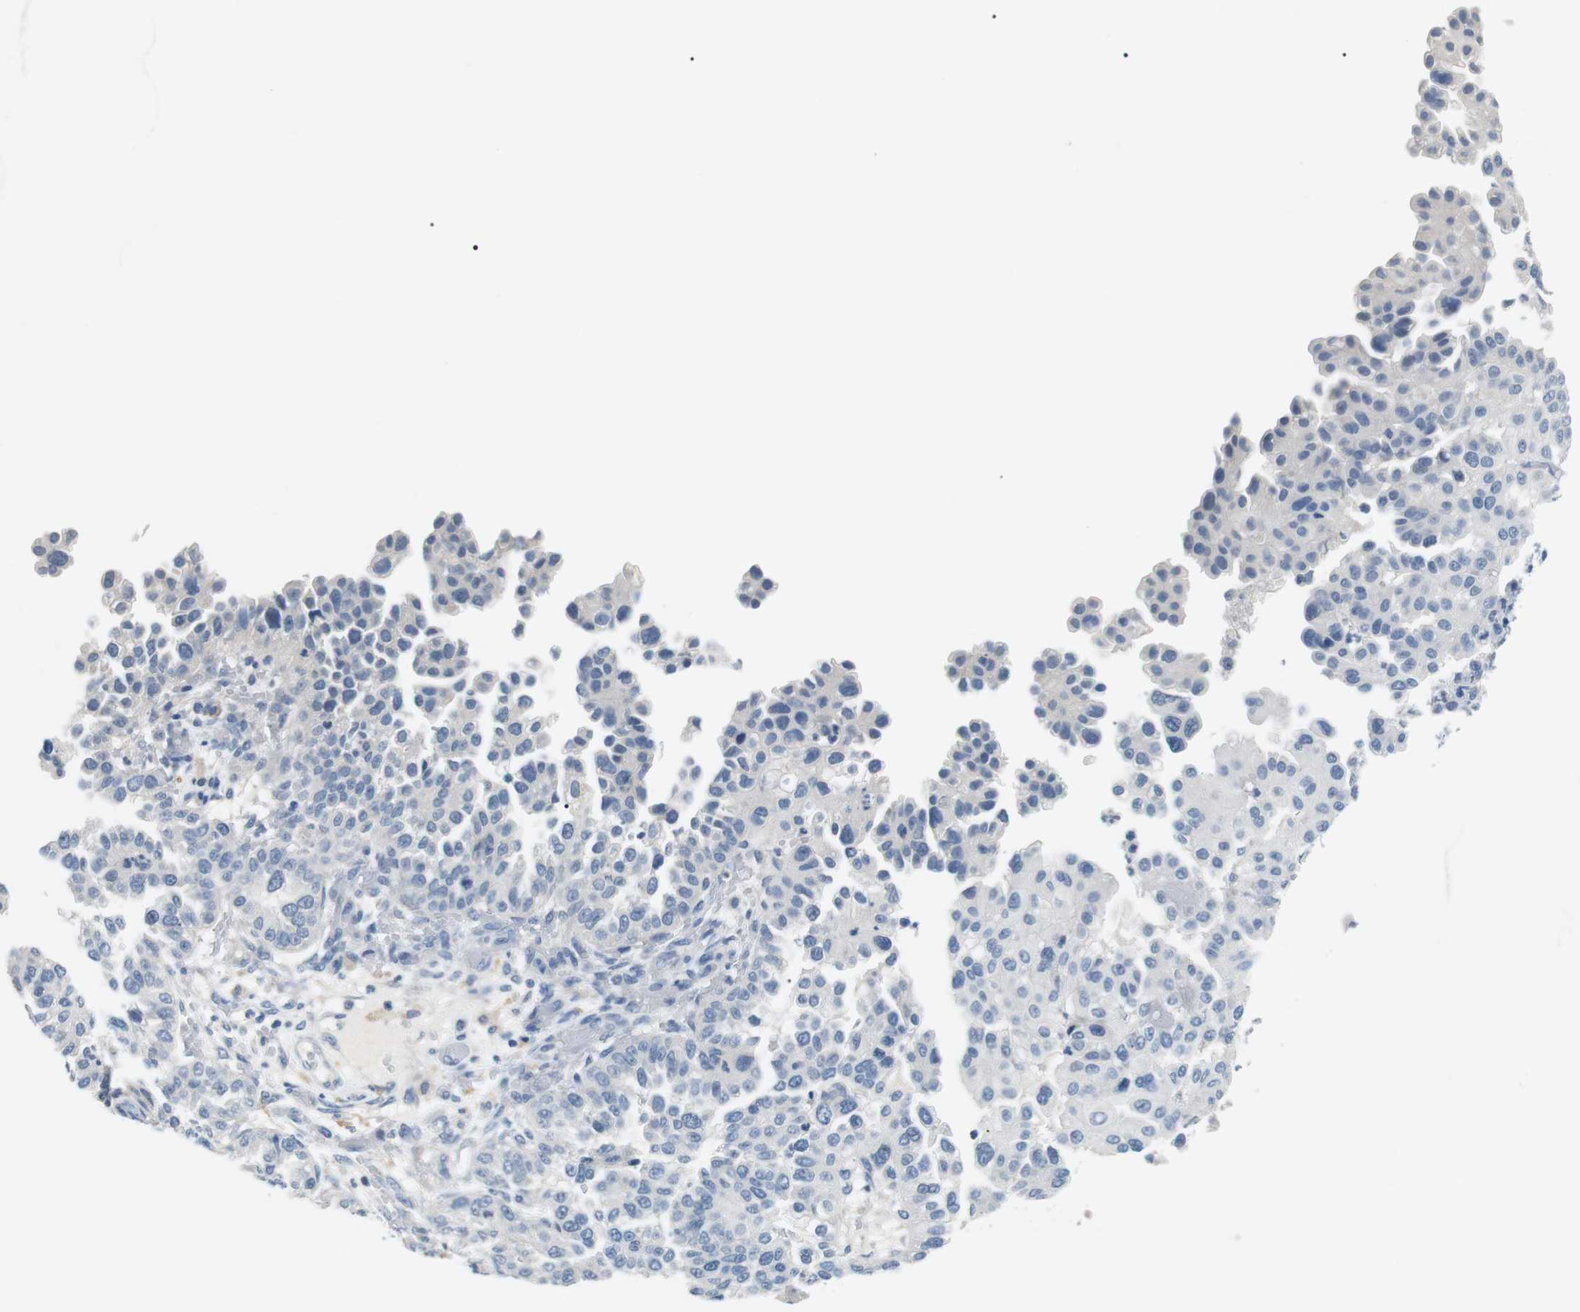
{"staining": {"intensity": "negative", "quantity": "none", "location": "none"}, "tissue": "endometrial cancer", "cell_type": "Tumor cells", "image_type": "cancer", "snomed": [{"axis": "morphology", "description": "Adenocarcinoma, NOS"}, {"axis": "topography", "description": "Endometrium"}], "caption": "Histopathology image shows no protein expression in tumor cells of adenocarcinoma (endometrial) tissue.", "gene": "FCGRT", "patient": {"sex": "female", "age": 85}}